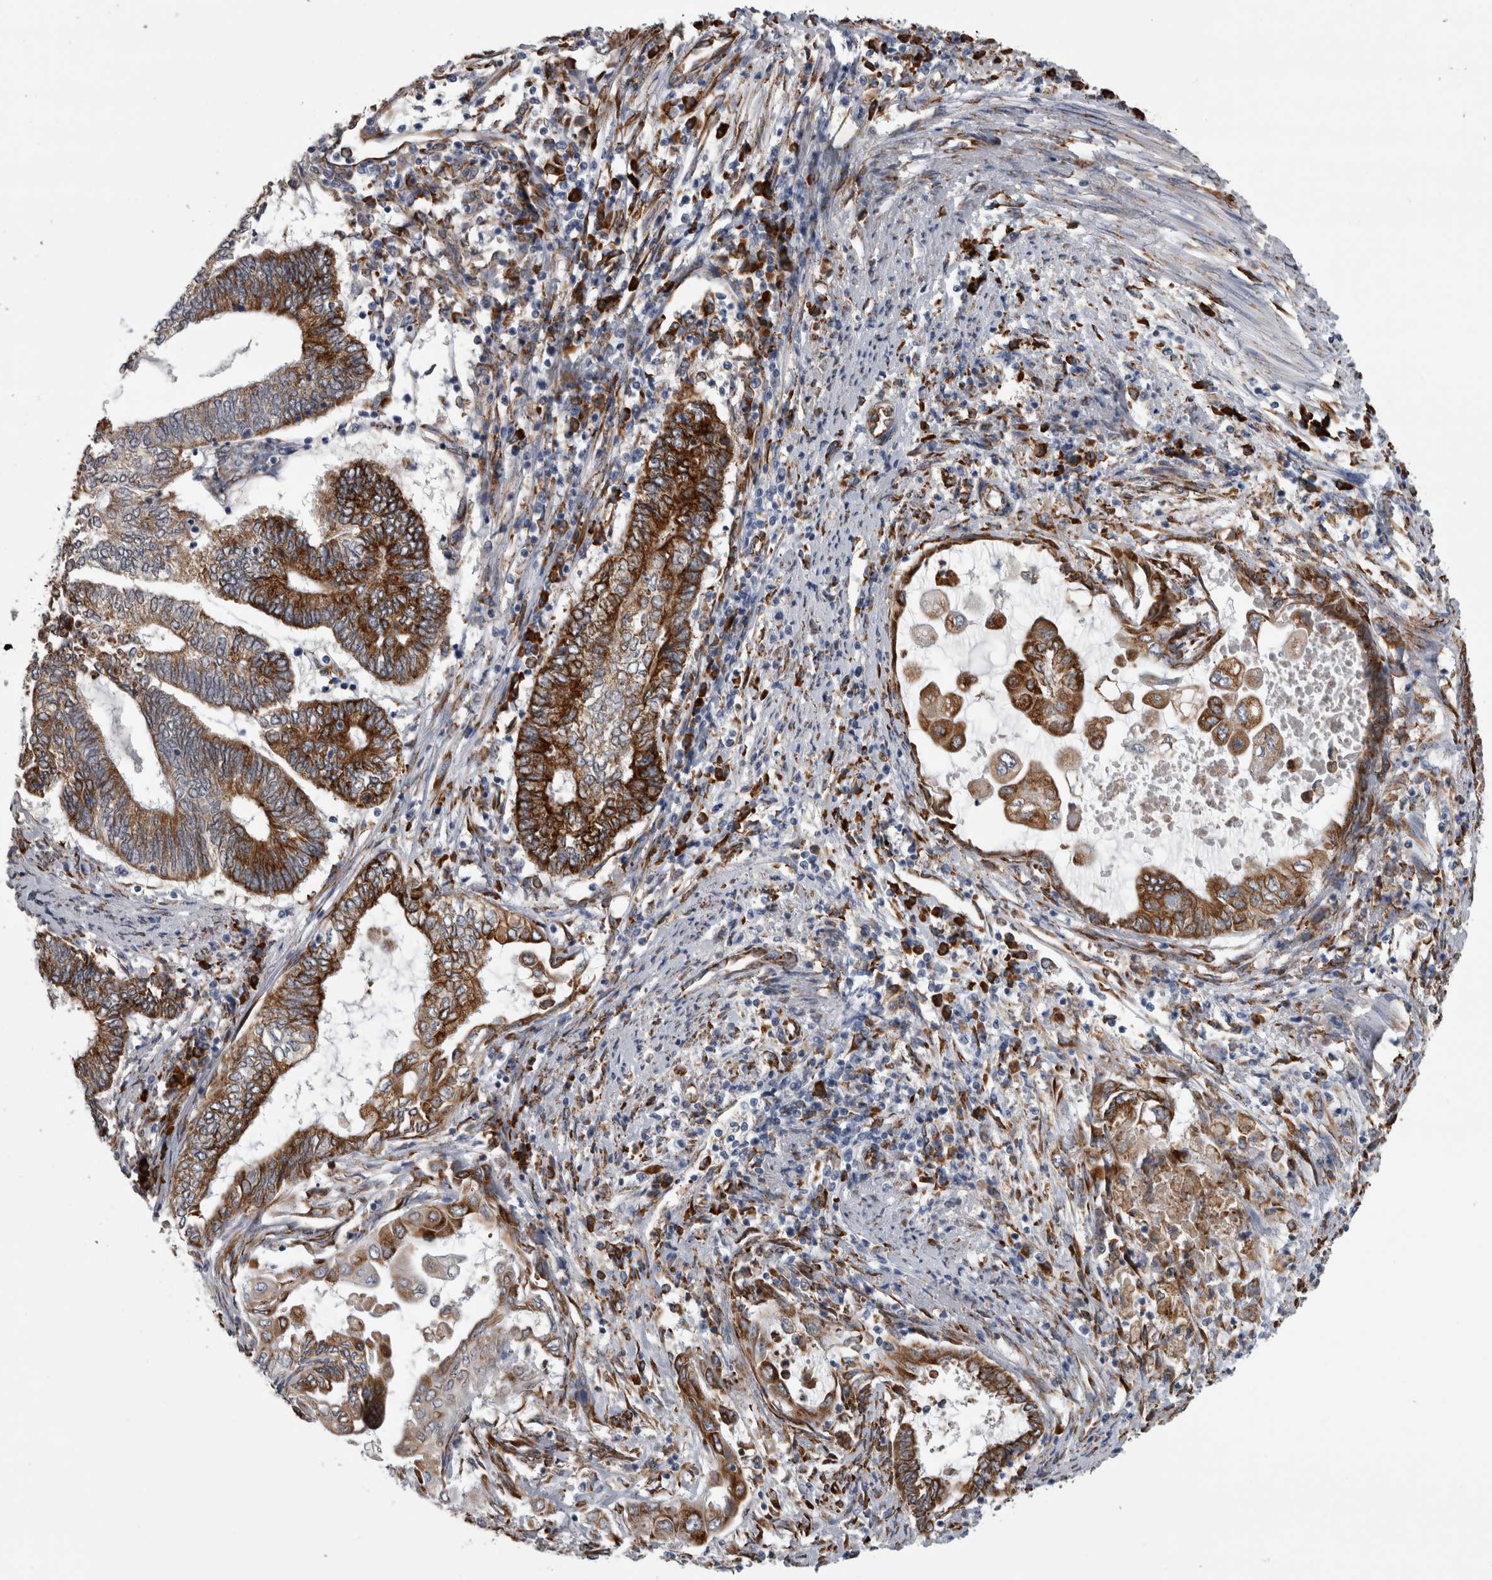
{"staining": {"intensity": "strong", "quantity": ">75%", "location": "cytoplasmic/membranous"}, "tissue": "endometrial cancer", "cell_type": "Tumor cells", "image_type": "cancer", "snomed": [{"axis": "morphology", "description": "Adenocarcinoma, NOS"}, {"axis": "topography", "description": "Uterus"}, {"axis": "topography", "description": "Endometrium"}], "caption": "Adenocarcinoma (endometrial) stained with a brown dye shows strong cytoplasmic/membranous positive expression in approximately >75% of tumor cells.", "gene": "FHIP2B", "patient": {"sex": "female", "age": 70}}